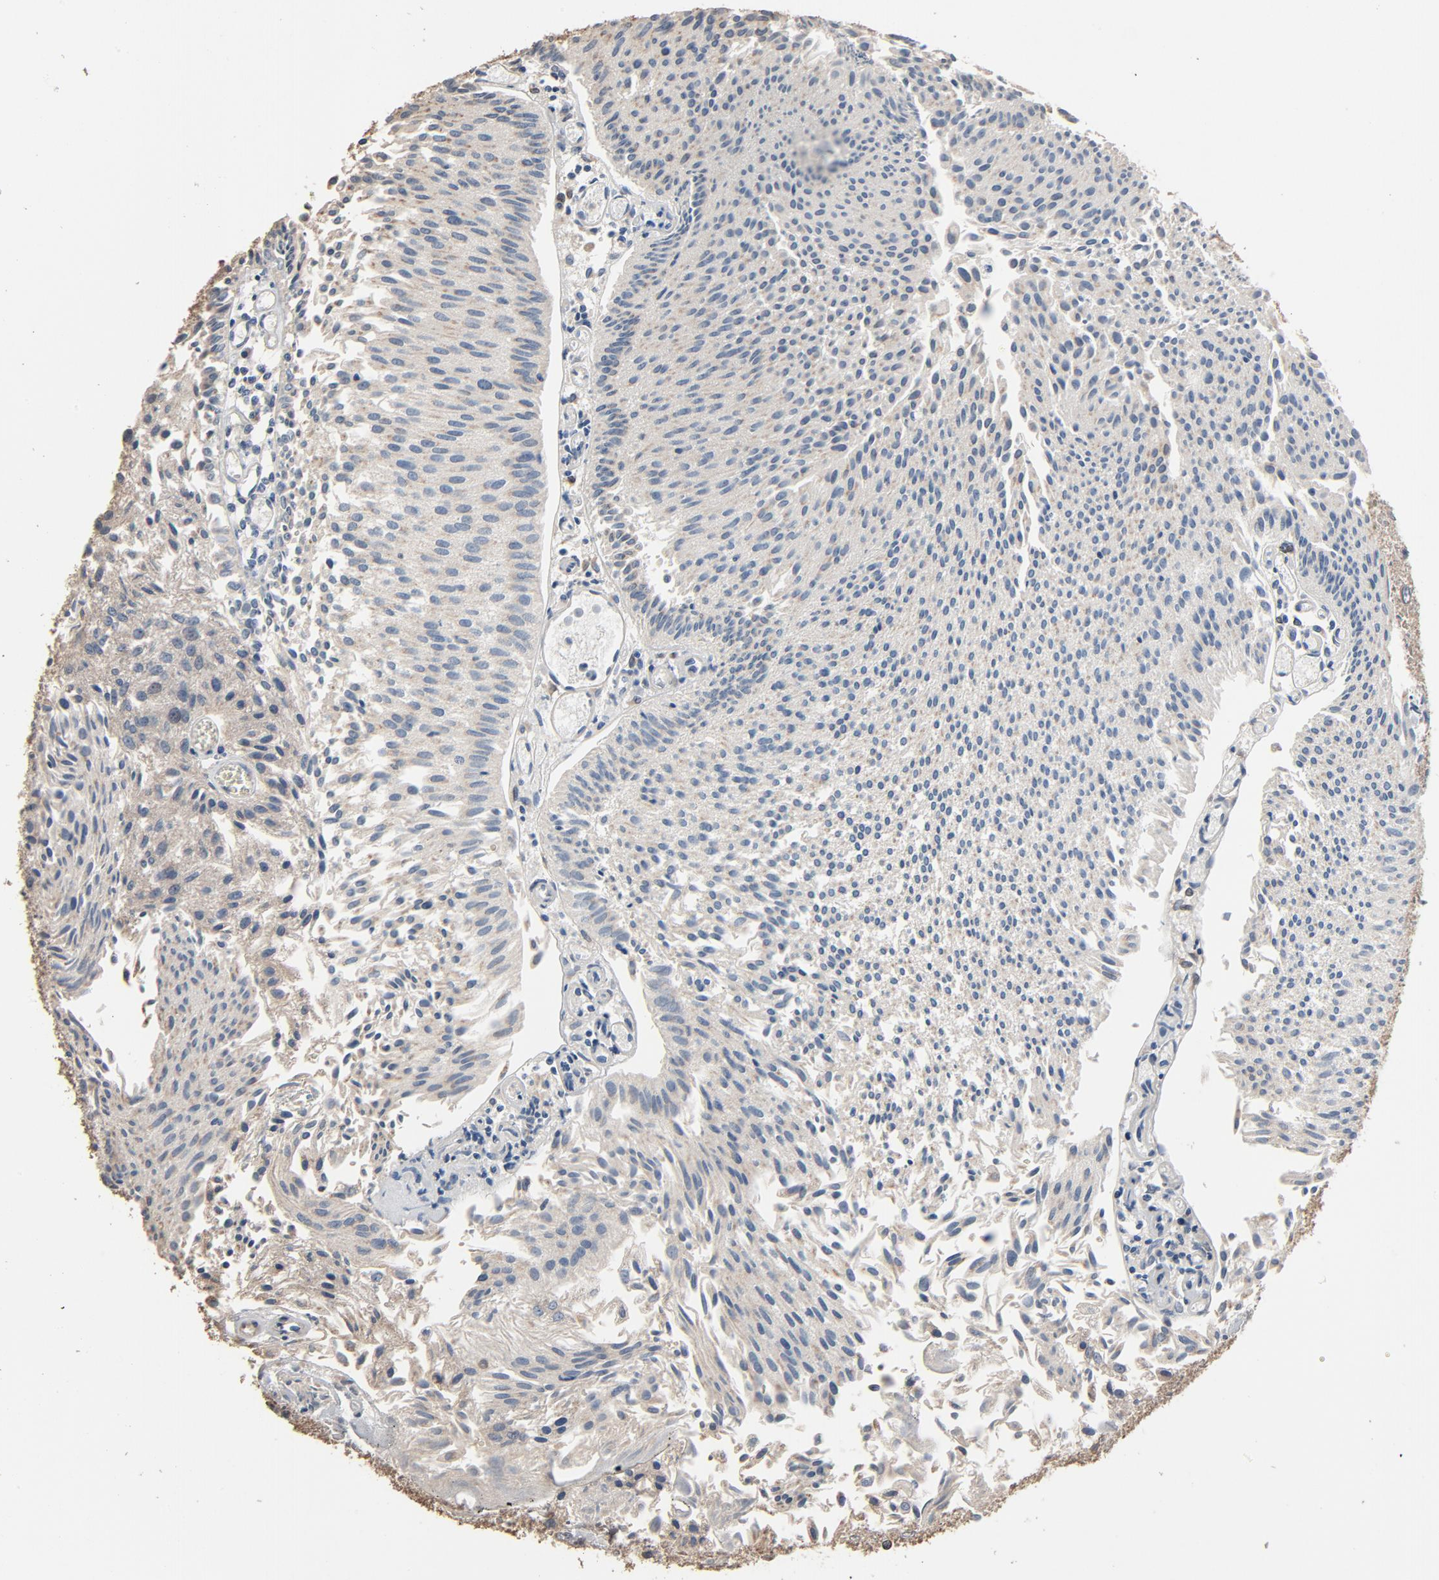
{"staining": {"intensity": "negative", "quantity": "none", "location": "none"}, "tissue": "urothelial cancer", "cell_type": "Tumor cells", "image_type": "cancer", "snomed": [{"axis": "morphology", "description": "Urothelial carcinoma, Low grade"}, {"axis": "topography", "description": "Urinary bladder"}], "caption": "Immunohistochemistry histopathology image of human urothelial carcinoma (low-grade) stained for a protein (brown), which displays no expression in tumor cells. (DAB IHC with hematoxylin counter stain).", "gene": "SOX6", "patient": {"sex": "male", "age": 86}}